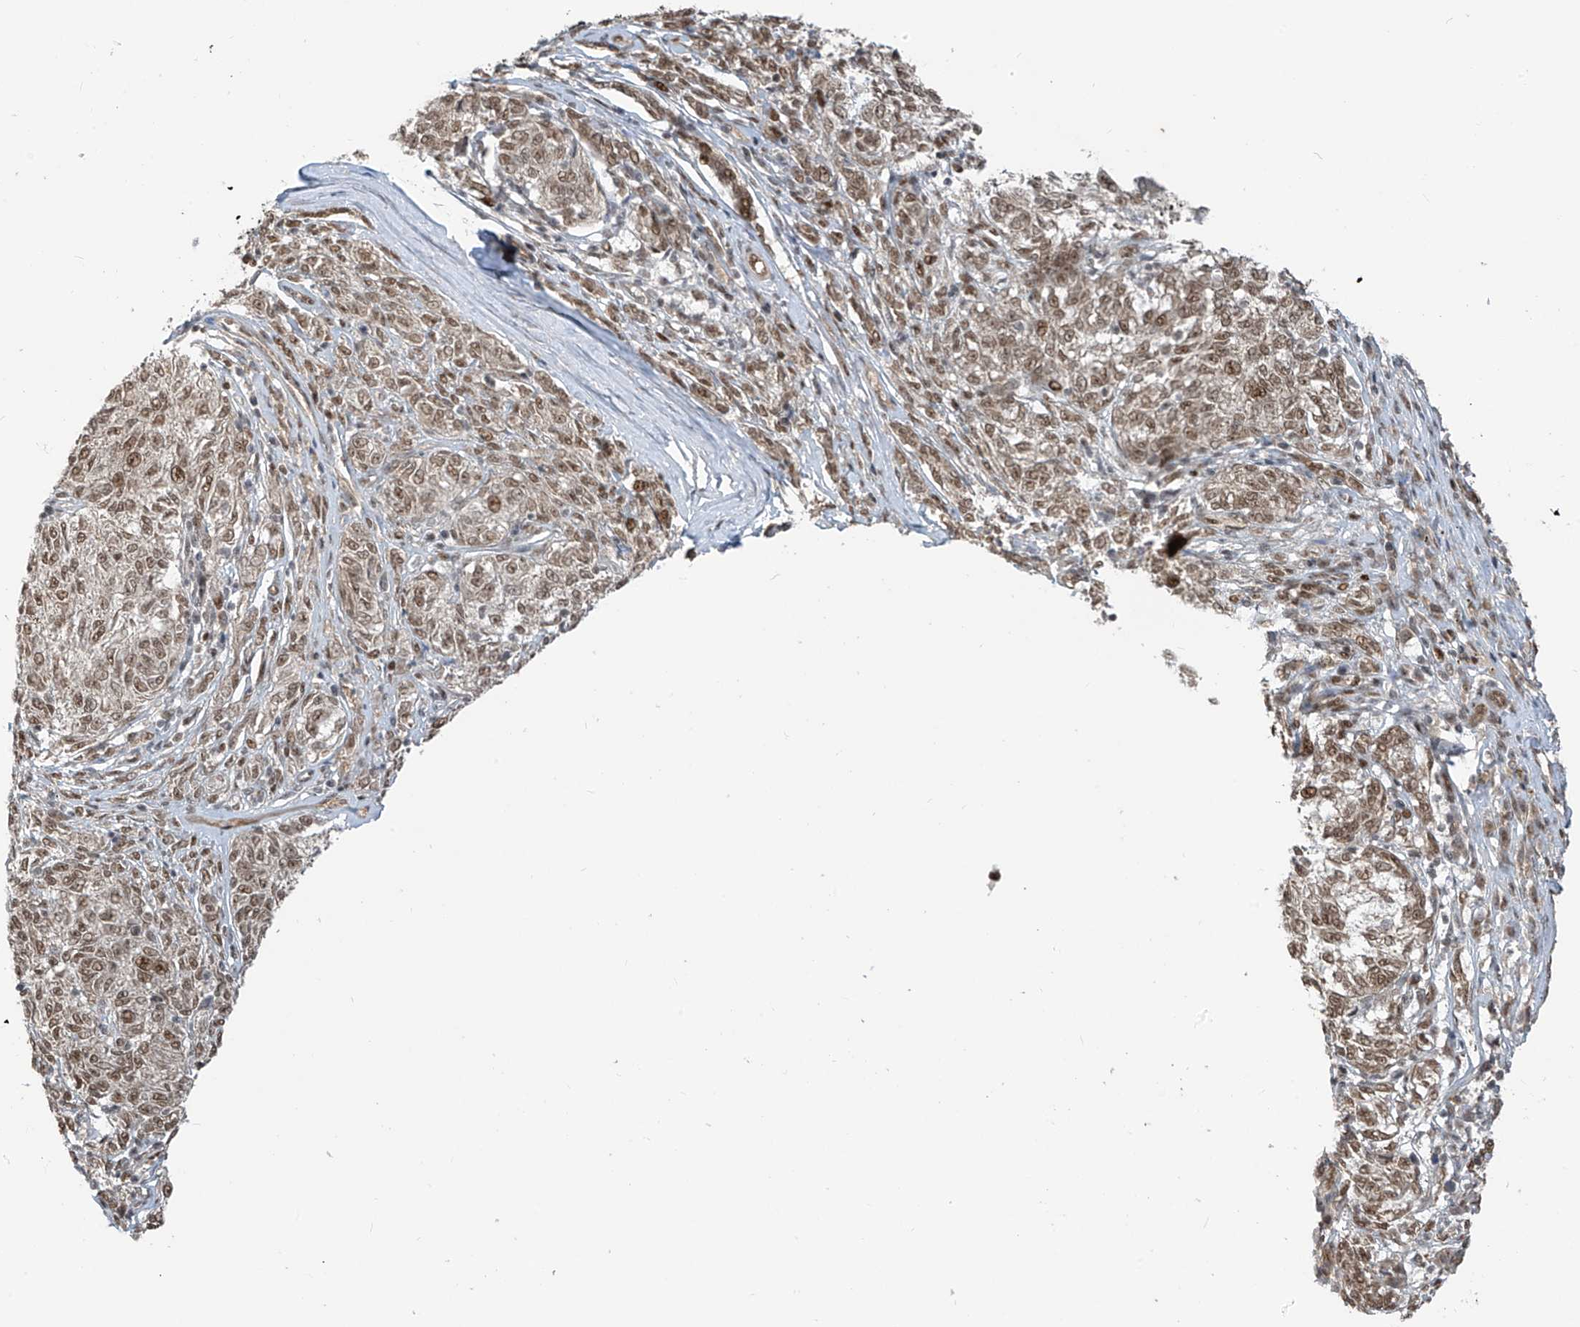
{"staining": {"intensity": "moderate", "quantity": ">75%", "location": "nuclear"}, "tissue": "melanoma", "cell_type": "Tumor cells", "image_type": "cancer", "snomed": [{"axis": "morphology", "description": "Malignant melanoma, NOS"}, {"axis": "topography", "description": "Skin"}], "caption": "Immunohistochemistry (DAB) staining of human malignant melanoma demonstrates moderate nuclear protein positivity in about >75% of tumor cells. The protein is stained brown, and the nuclei are stained in blue (DAB (3,3'-diaminobenzidine) IHC with brightfield microscopy, high magnification).", "gene": "ARHGEF3", "patient": {"sex": "female", "age": 72}}